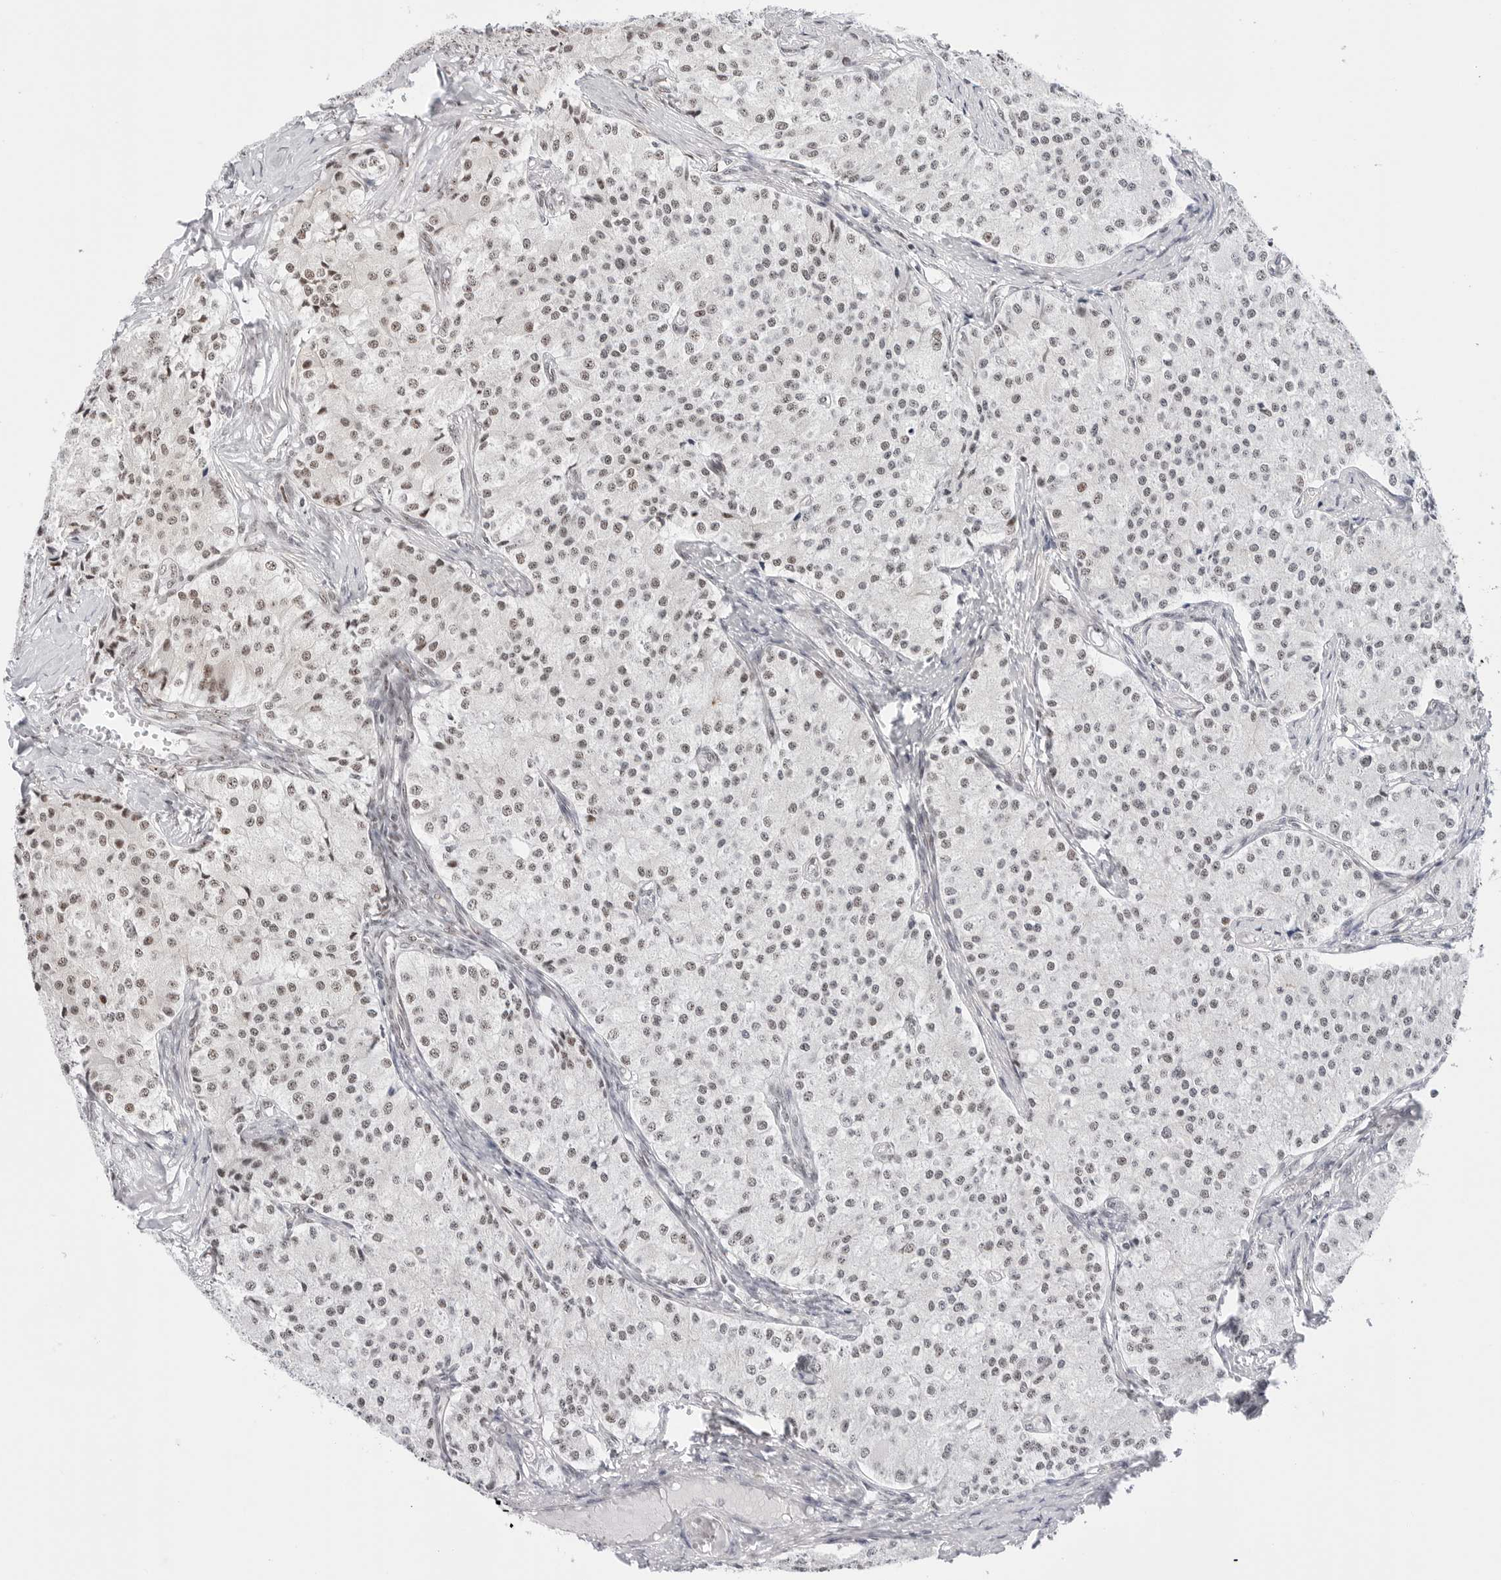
{"staining": {"intensity": "weak", "quantity": "<25%", "location": "nuclear"}, "tissue": "carcinoid", "cell_type": "Tumor cells", "image_type": "cancer", "snomed": [{"axis": "morphology", "description": "Carcinoid, malignant, NOS"}, {"axis": "topography", "description": "Colon"}], "caption": "IHC image of neoplastic tissue: human malignant carcinoid stained with DAB (3,3'-diaminobenzidine) reveals no significant protein expression in tumor cells.", "gene": "C1orf162", "patient": {"sex": "female", "age": 52}}